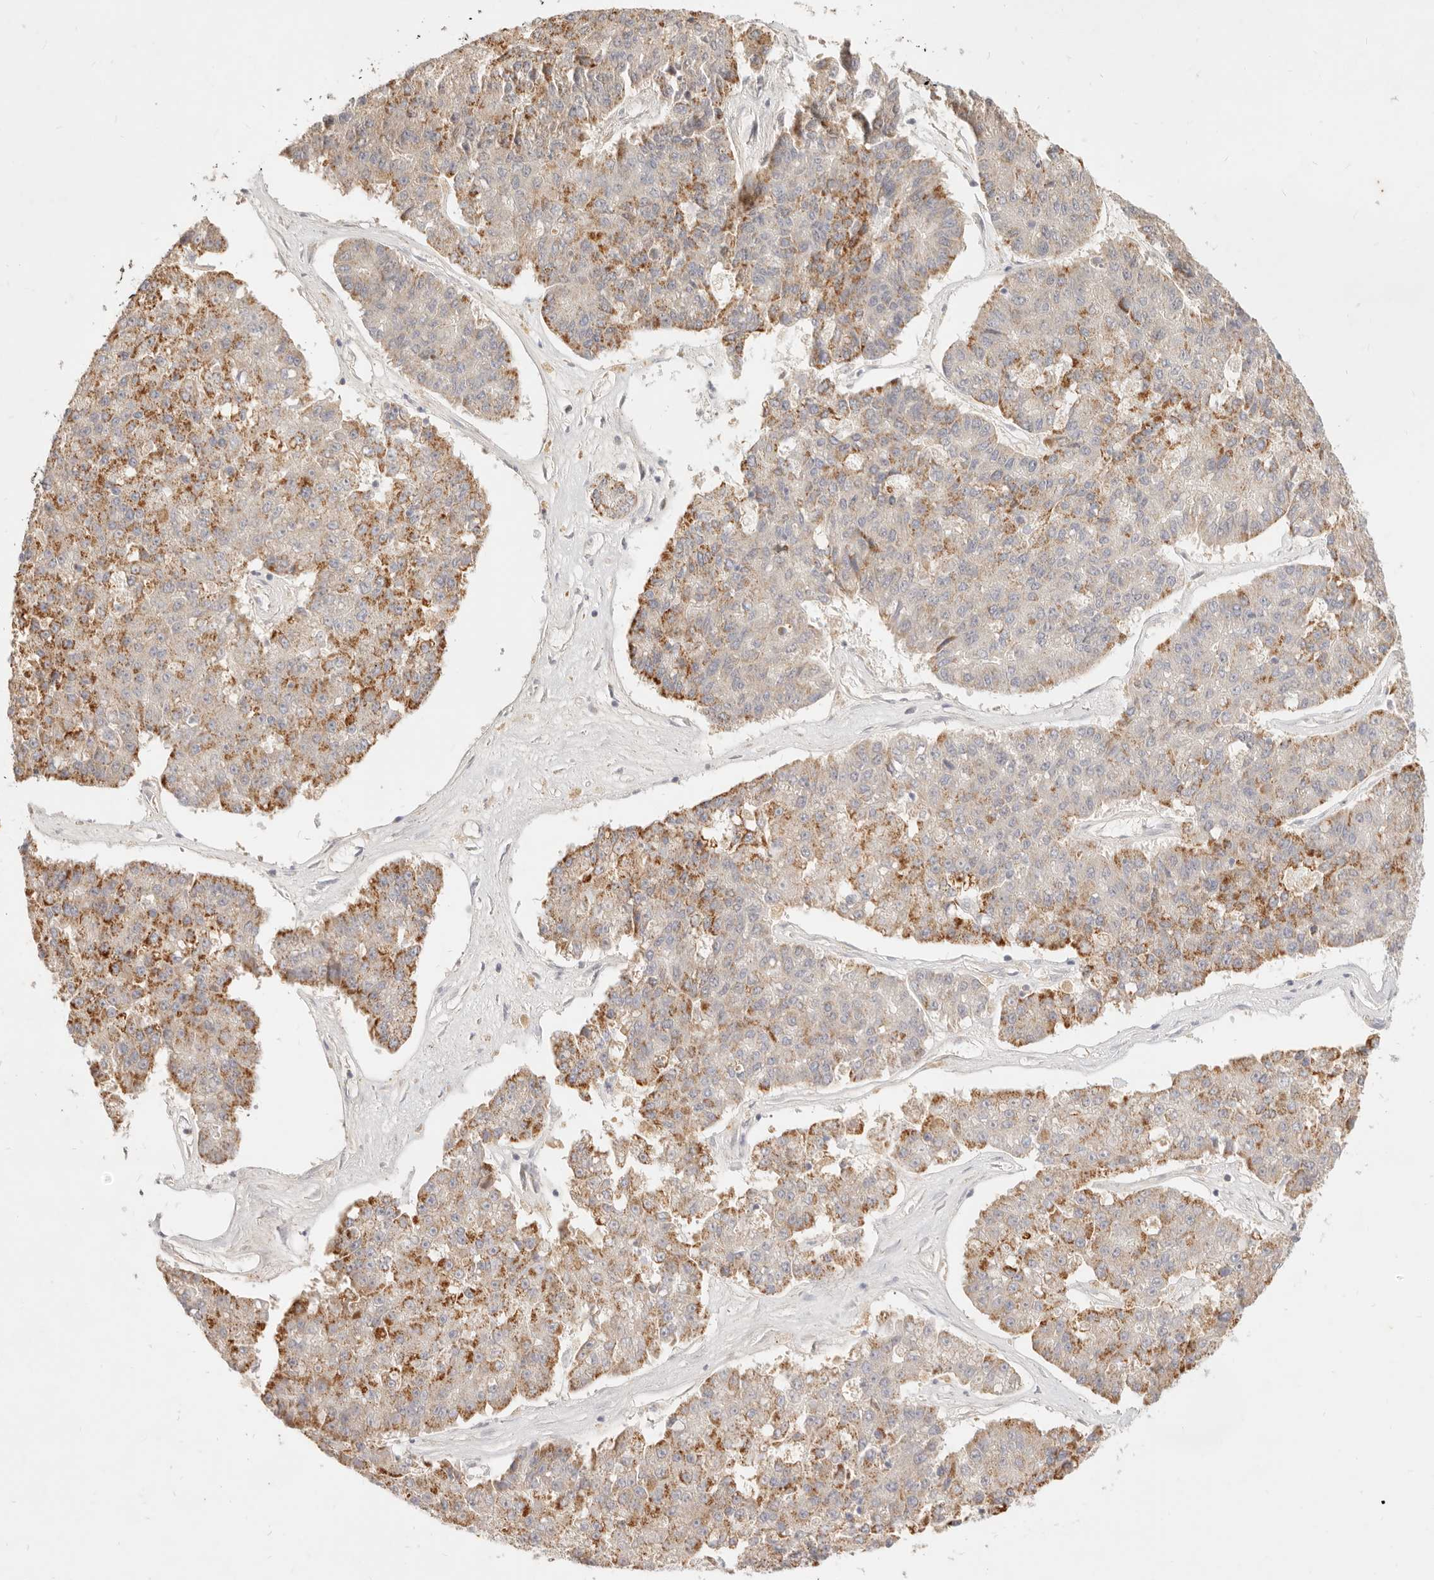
{"staining": {"intensity": "moderate", "quantity": "25%-75%", "location": "cytoplasmic/membranous"}, "tissue": "pancreatic cancer", "cell_type": "Tumor cells", "image_type": "cancer", "snomed": [{"axis": "morphology", "description": "Adenocarcinoma, NOS"}, {"axis": "topography", "description": "Pancreas"}], "caption": "The histopathology image exhibits staining of pancreatic cancer, revealing moderate cytoplasmic/membranous protein positivity (brown color) within tumor cells.", "gene": "RUBCNL", "patient": {"sex": "male", "age": 50}}